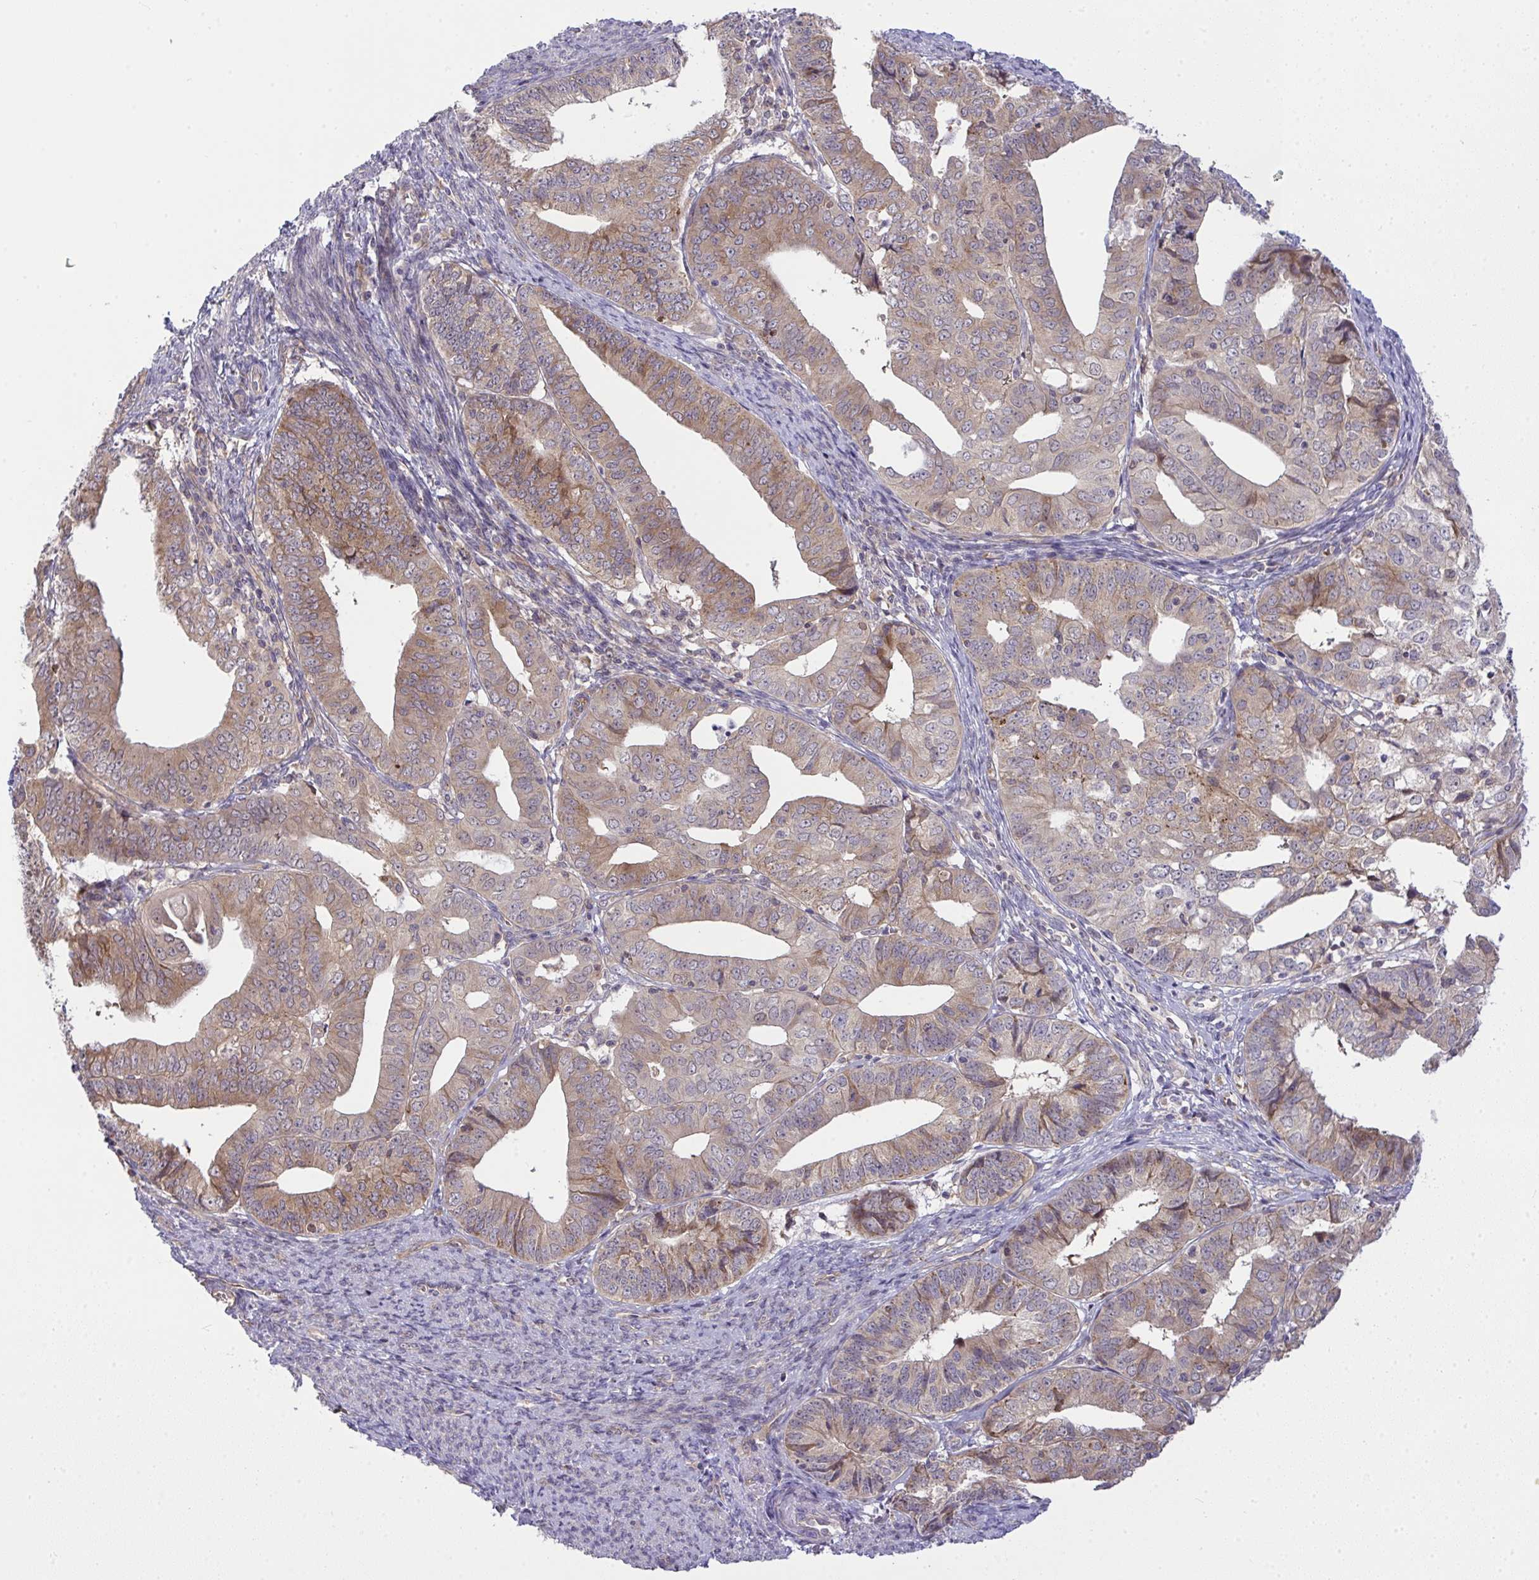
{"staining": {"intensity": "weak", "quantity": "25%-75%", "location": "cytoplasmic/membranous"}, "tissue": "endometrial cancer", "cell_type": "Tumor cells", "image_type": "cancer", "snomed": [{"axis": "morphology", "description": "Adenocarcinoma, NOS"}, {"axis": "topography", "description": "Endometrium"}], "caption": "DAB immunohistochemical staining of adenocarcinoma (endometrial) exhibits weak cytoplasmic/membranous protein expression in about 25%-75% of tumor cells.", "gene": "SLC9A6", "patient": {"sex": "female", "age": 56}}